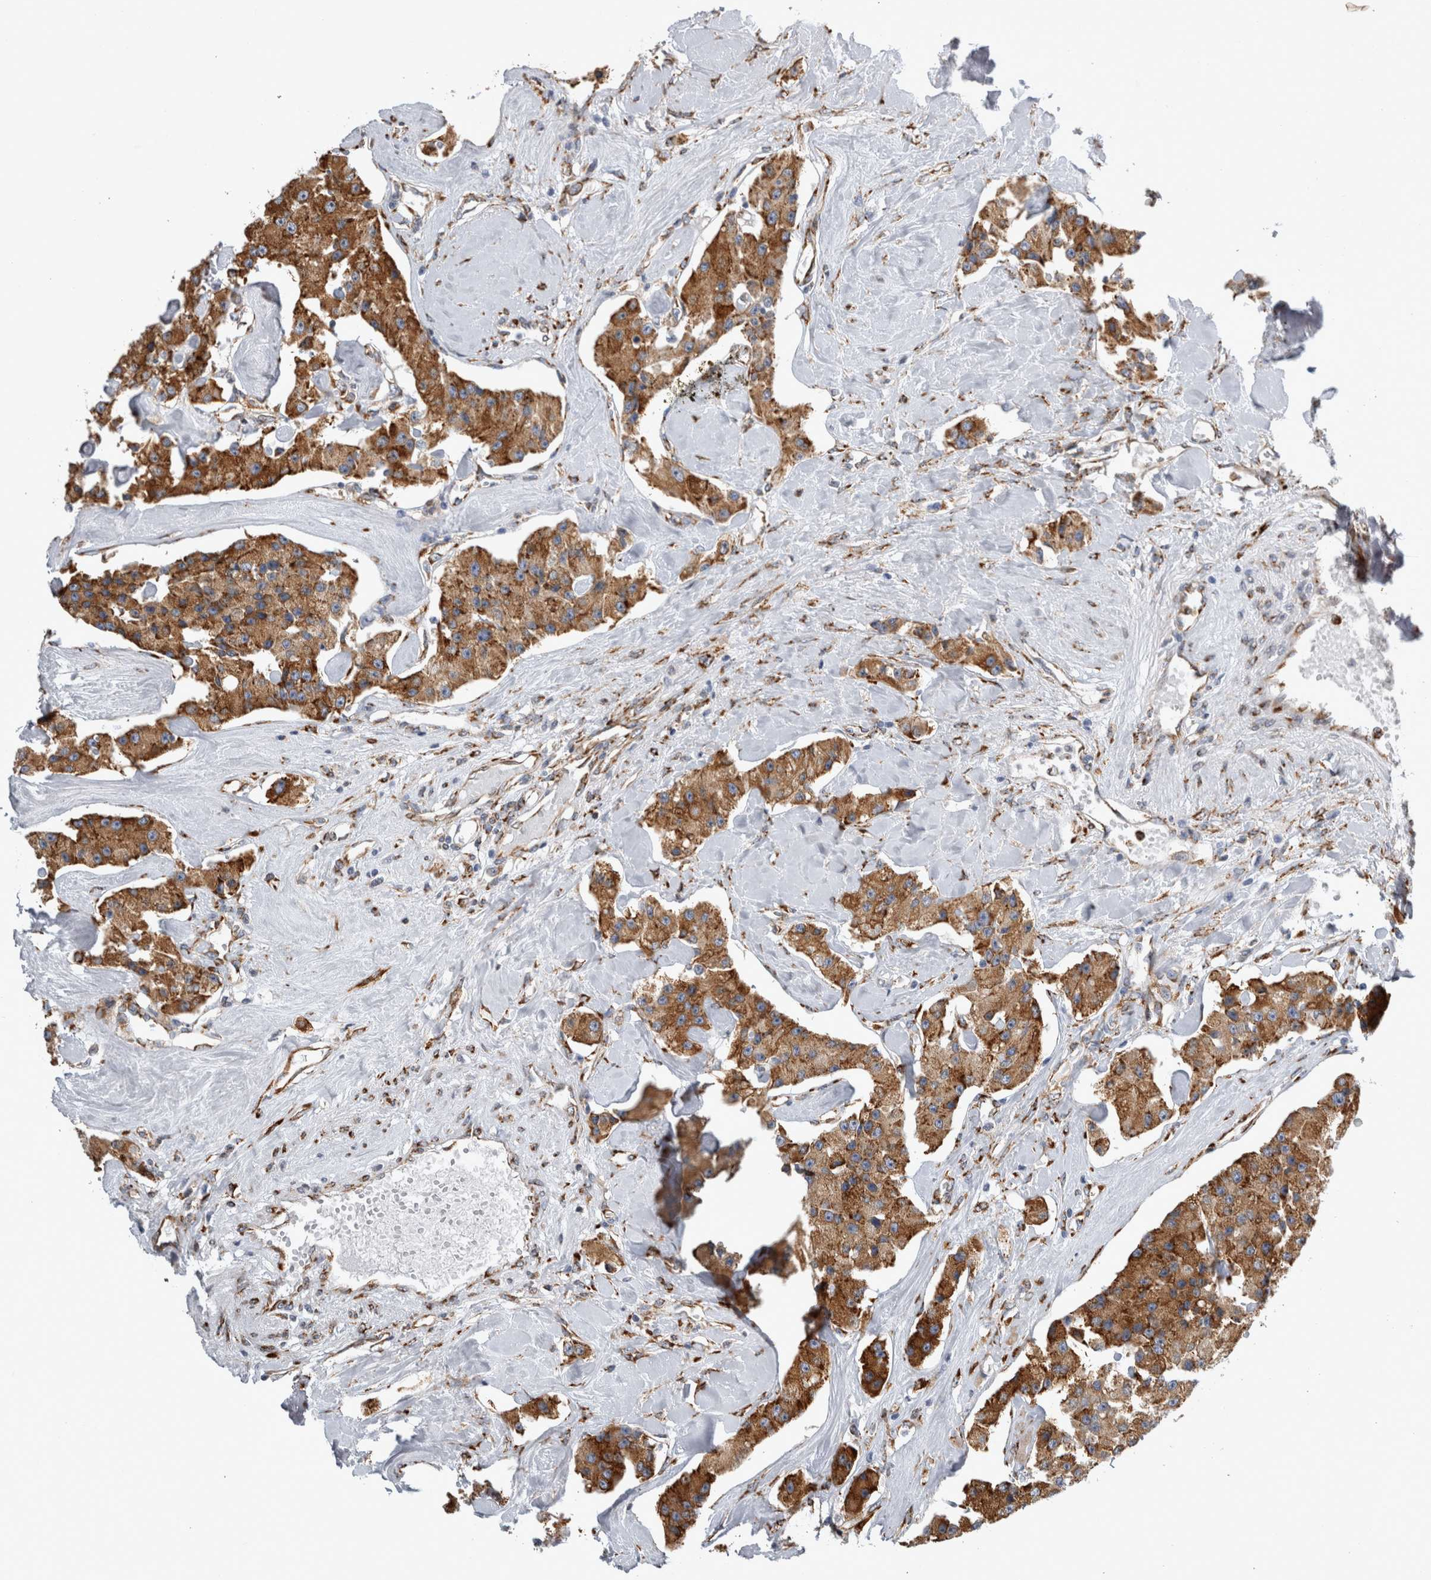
{"staining": {"intensity": "strong", "quantity": ">75%", "location": "cytoplasmic/membranous"}, "tissue": "carcinoid", "cell_type": "Tumor cells", "image_type": "cancer", "snomed": [{"axis": "morphology", "description": "Carcinoid, malignant, NOS"}, {"axis": "topography", "description": "Pancreas"}], "caption": "There is high levels of strong cytoplasmic/membranous expression in tumor cells of malignant carcinoid, as demonstrated by immunohistochemical staining (brown color).", "gene": "FHIP2B", "patient": {"sex": "male", "age": 41}}